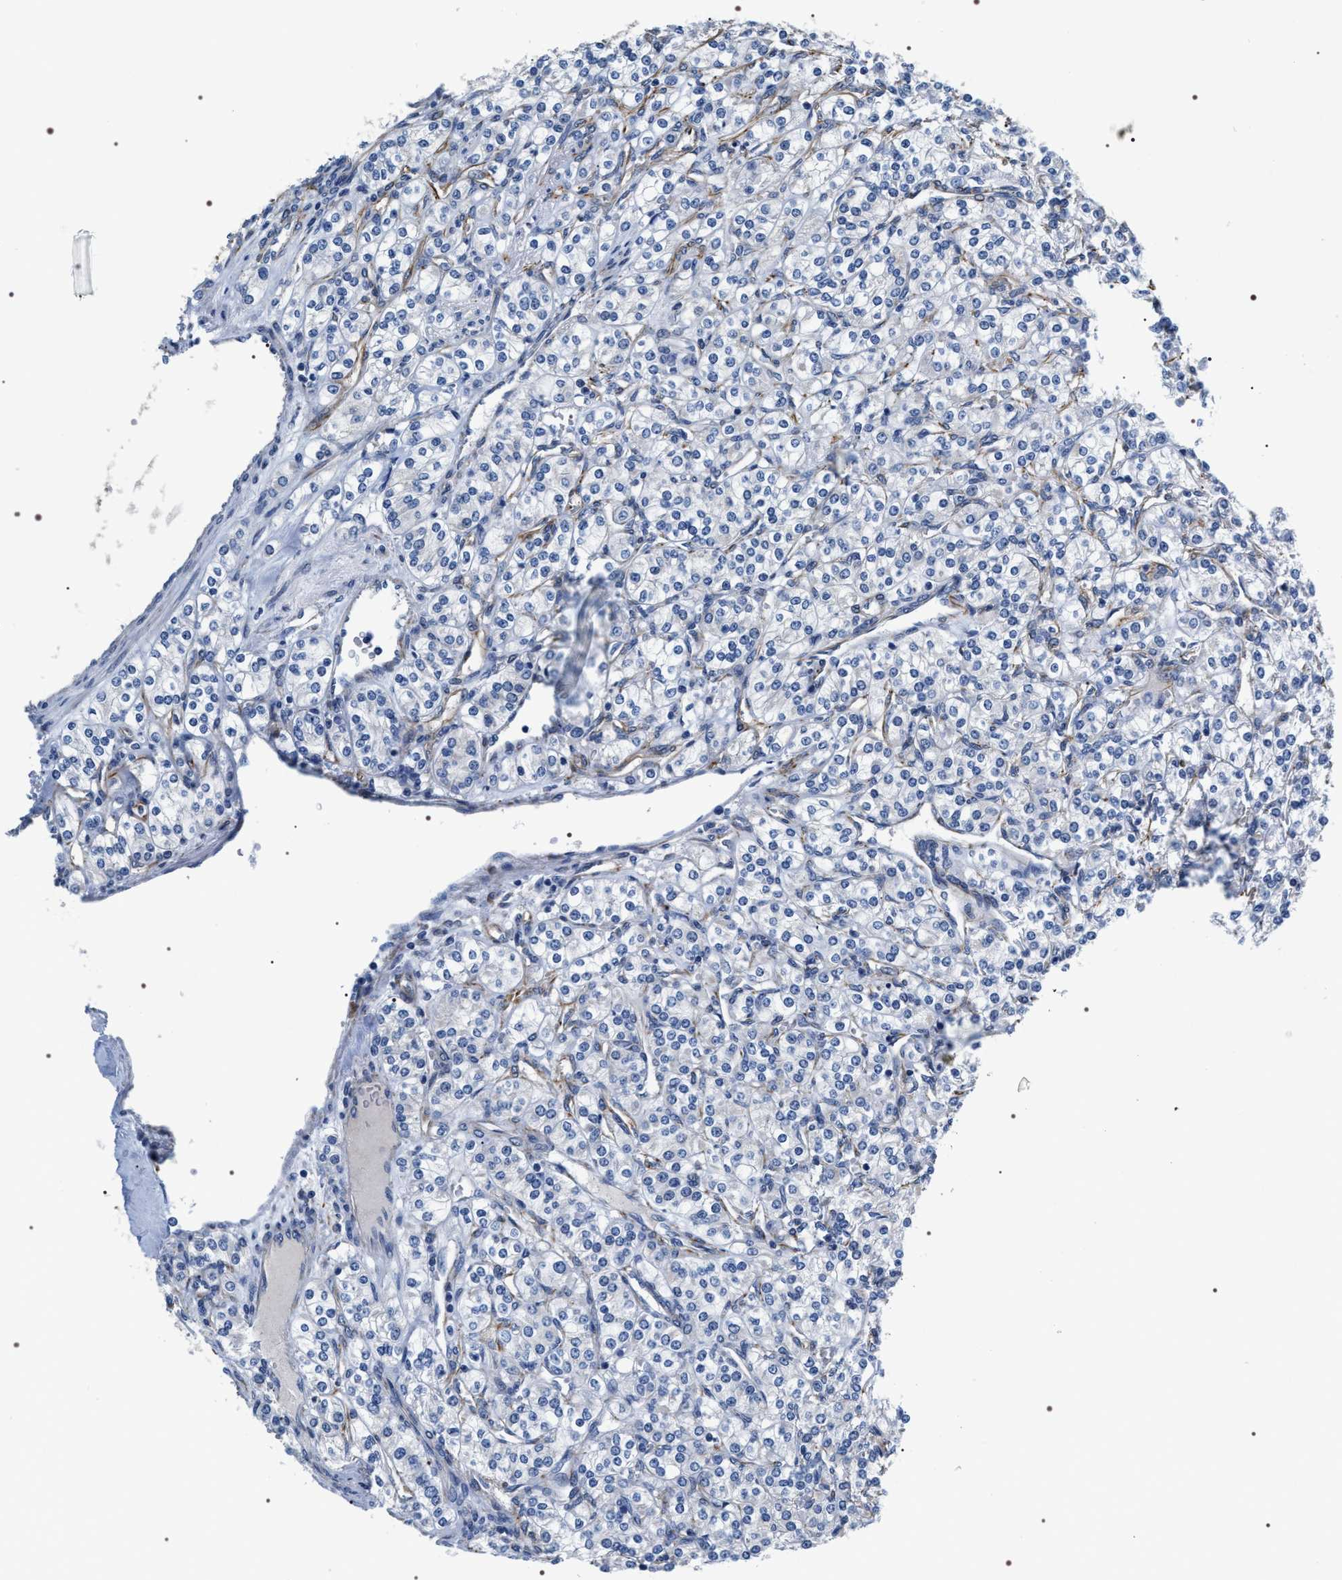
{"staining": {"intensity": "negative", "quantity": "none", "location": "none"}, "tissue": "renal cancer", "cell_type": "Tumor cells", "image_type": "cancer", "snomed": [{"axis": "morphology", "description": "Adenocarcinoma, NOS"}, {"axis": "topography", "description": "Kidney"}], "caption": "Renal cancer was stained to show a protein in brown. There is no significant expression in tumor cells.", "gene": "PKD1L1", "patient": {"sex": "male", "age": 77}}